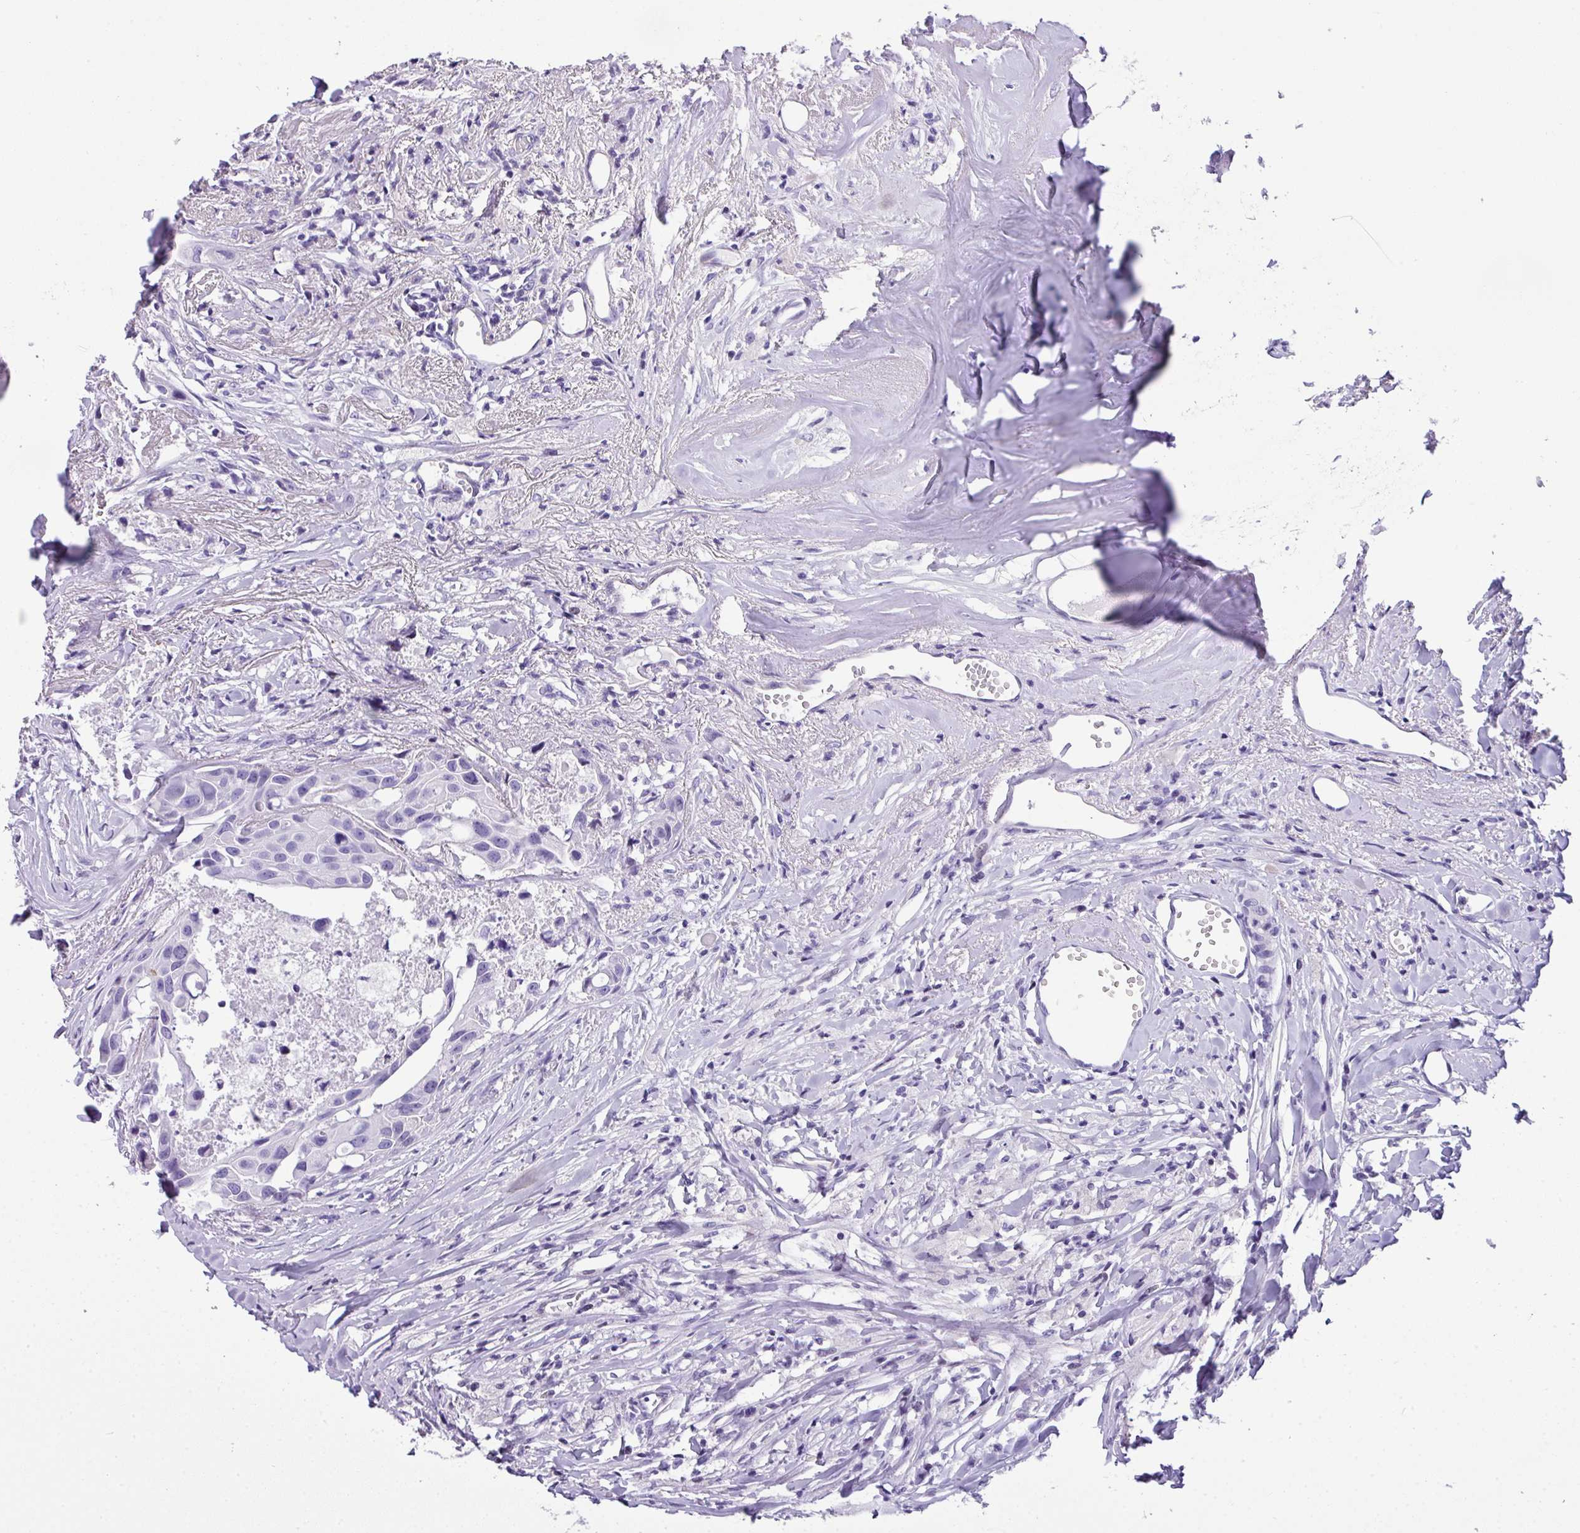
{"staining": {"intensity": "negative", "quantity": "none", "location": "none"}, "tissue": "head and neck cancer", "cell_type": "Tumor cells", "image_type": "cancer", "snomed": [{"axis": "morphology", "description": "Adenocarcinoma, NOS"}, {"axis": "morphology", "description": "Adenocarcinoma, metastatic, NOS"}, {"axis": "topography", "description": "Head-Neck"}], "caption": "Tumor cells show no significant protein positivity in head and neck cancer (adenocarcinoma).", "gene": "MUC21", "patient": {"sex": "male", "age": 75}}